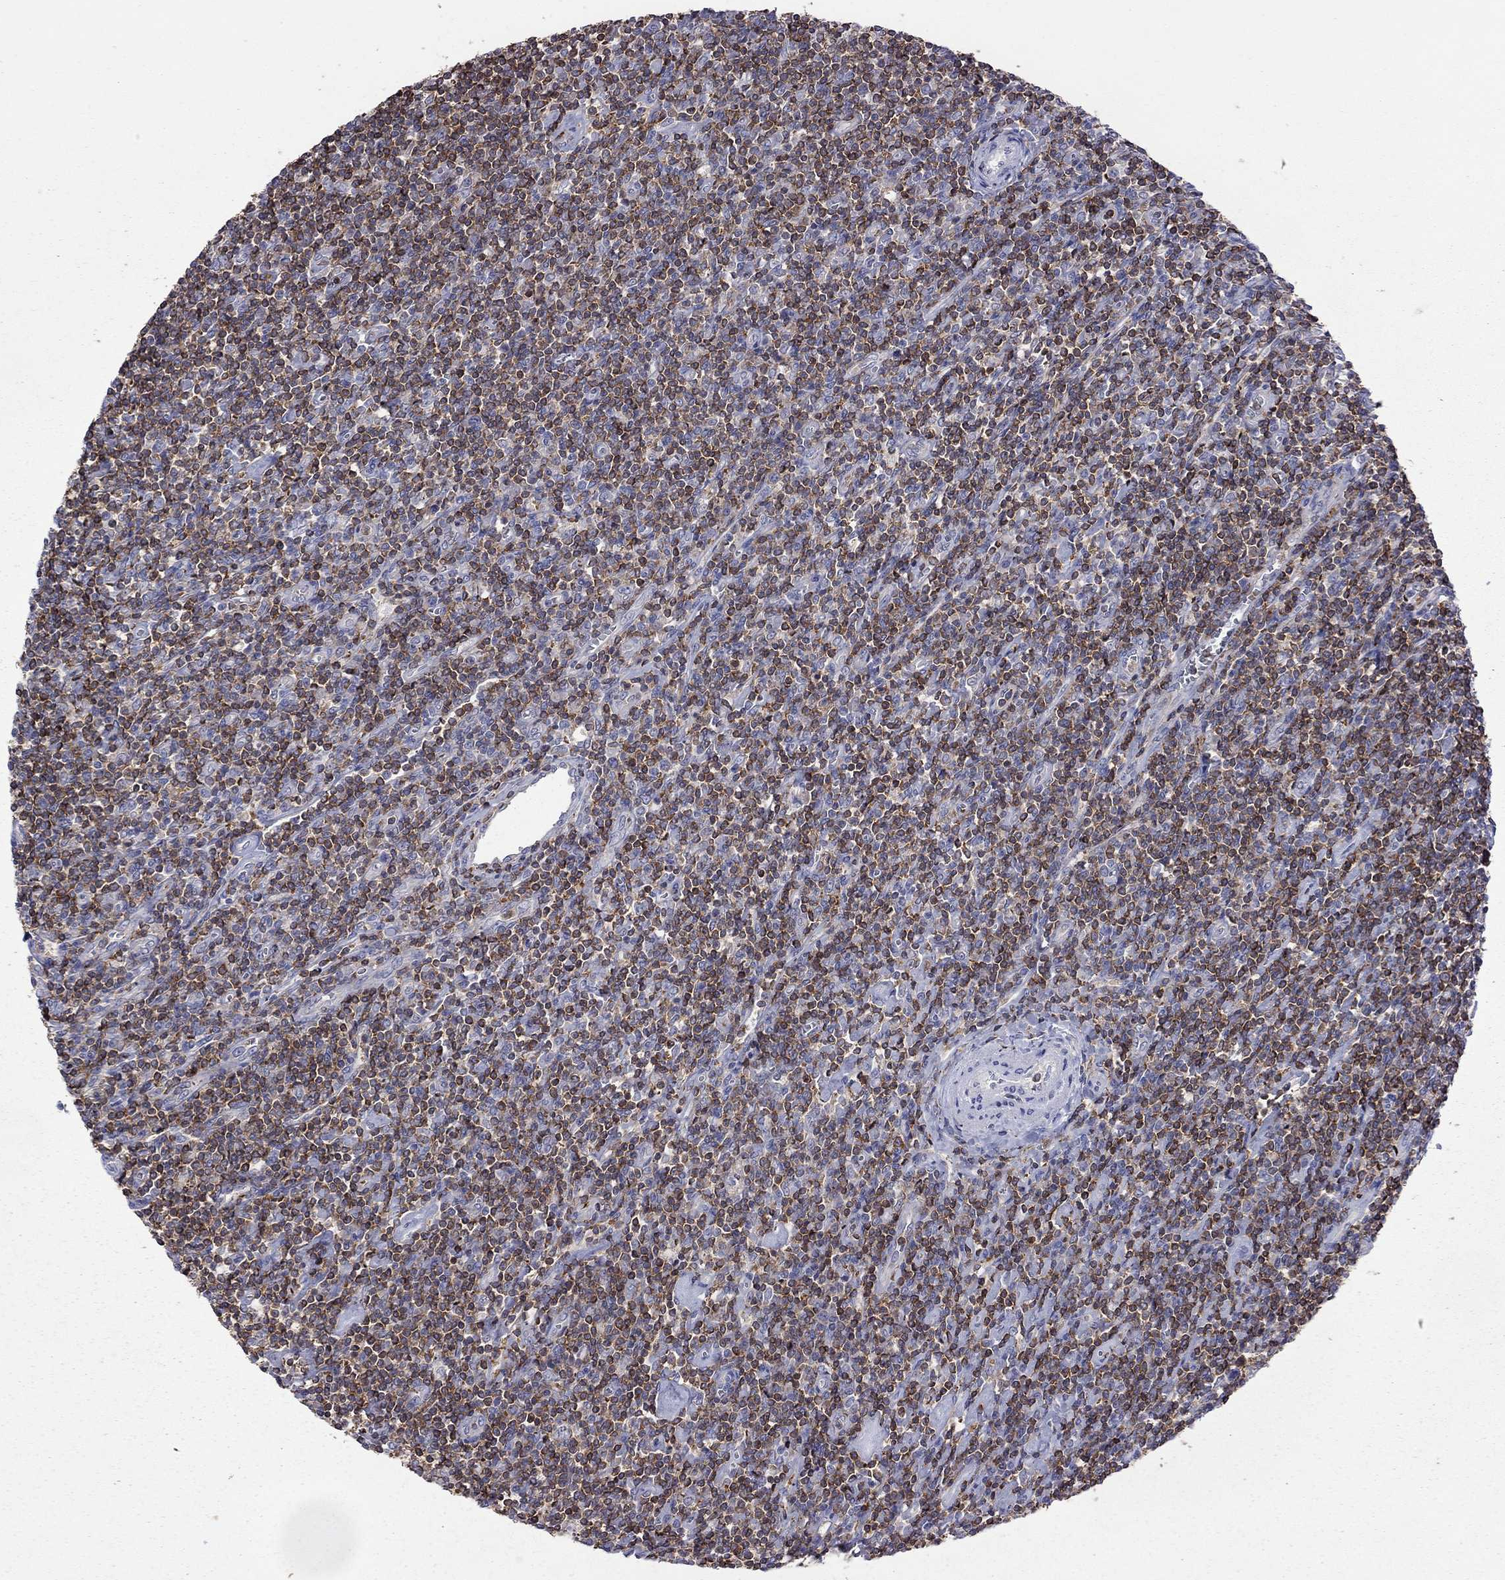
{"staining": {"intensity": "moderate", "quantity": "<25%", "location": "cytoplasmic/membranous"}, "tissue": "lymphoma", "cell_type": "Tumor cells", "image_type": "cancer", "snomed": [{"axis": "morphology", "description": "Hodgkin's disease, NOS"}, {"axis": "topography", "description": "Lymph node"}], "caption": "A histopathology image of human Hodgkin's disease stained for a protein displays moderate cytoplasmic/membranous brown staining in tumor cells.", "gene": "IPCEF1", "patient": {"sex": "male", "age": 40}}